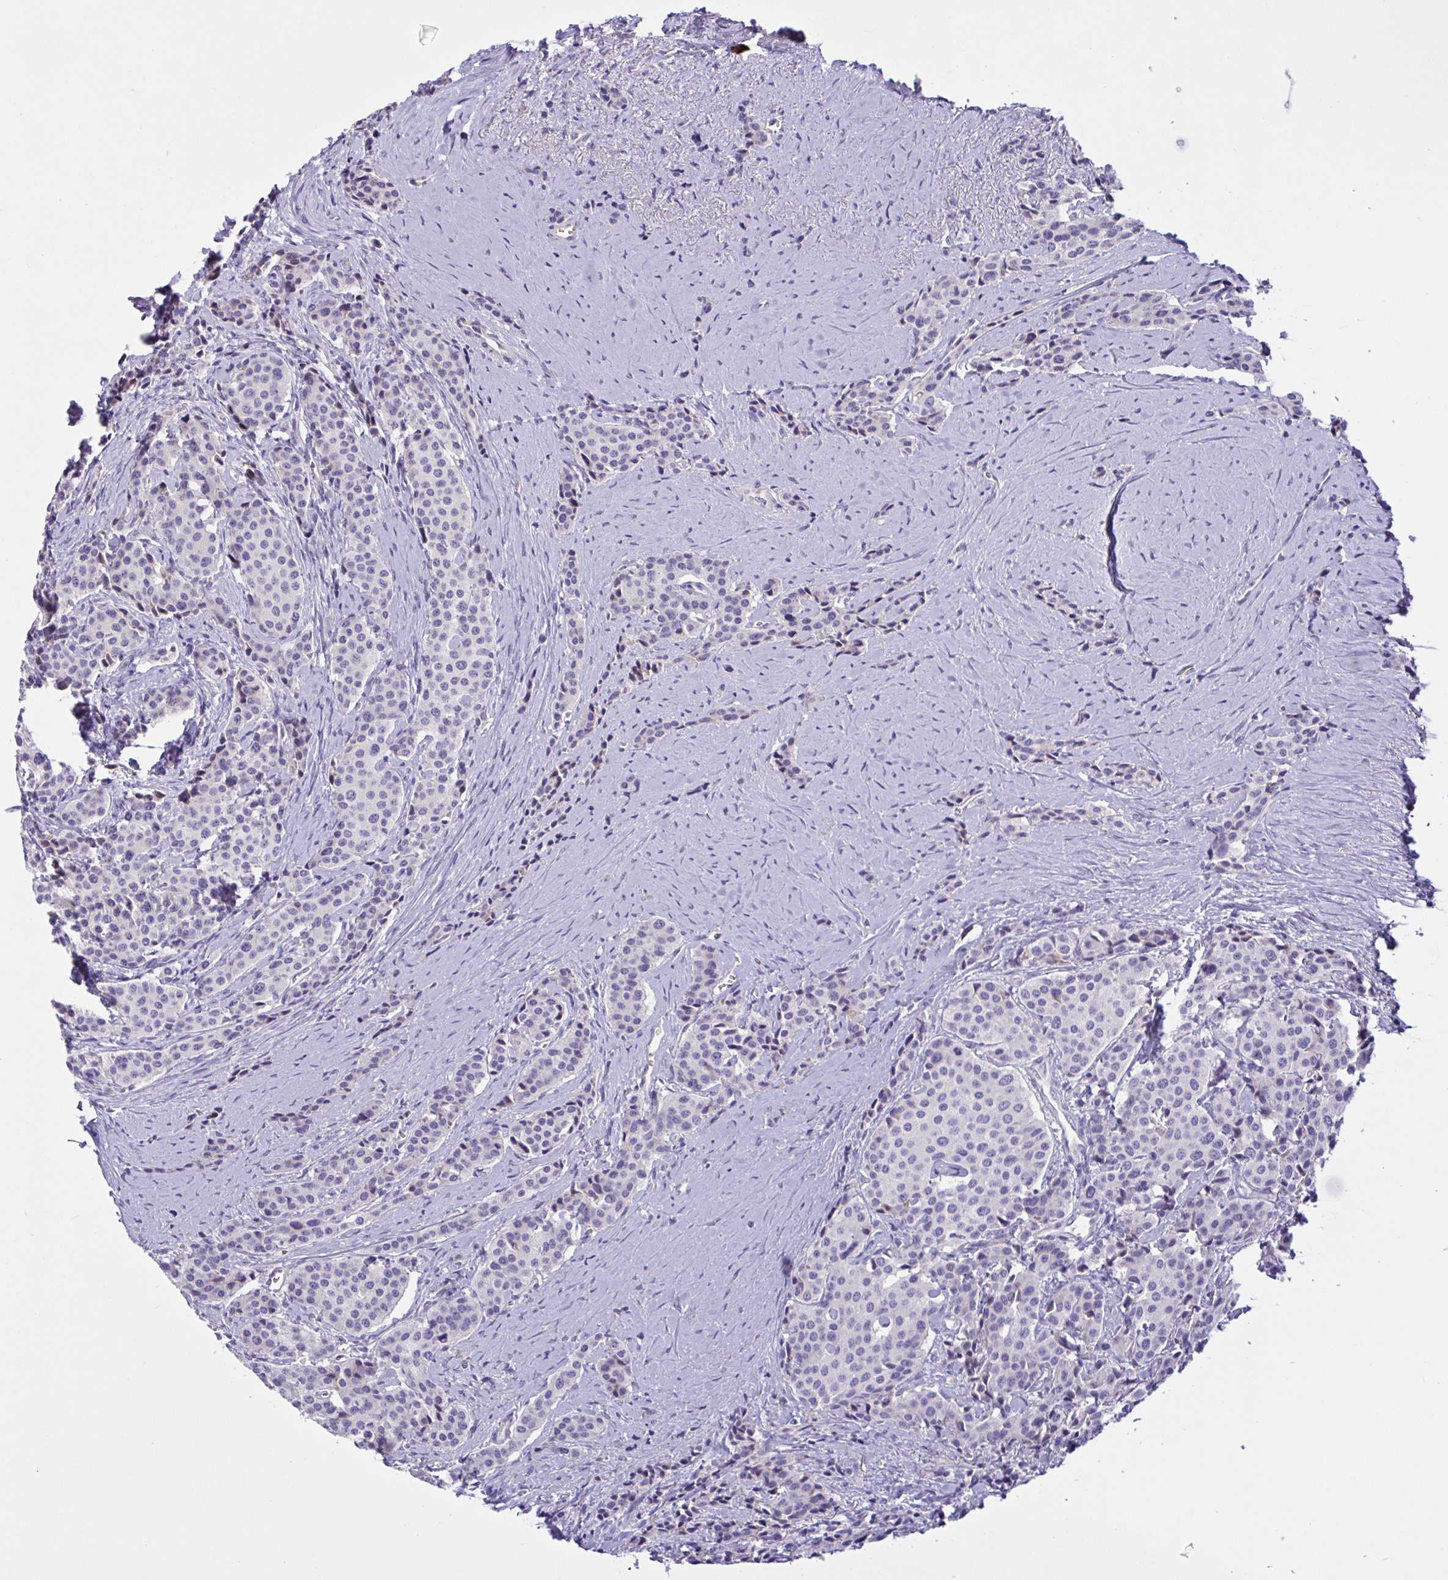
{"staining": {"intensity": "negative", "quantity": "none", "location": "none"}, "tissue": "carcinoid", "cell_type": "Tumor cells", "image_type": "cancer", "snomed": [{"axis": "morphology", "description": "Carcinoid, malignant, NOS"}, {"axis": "topography", "description": "Small intestine"}], "caption": "Tumor cells show no significant expression in carcinoid.", "gene": "DSC3", "patient": {"sex": "male", "age": 73}}